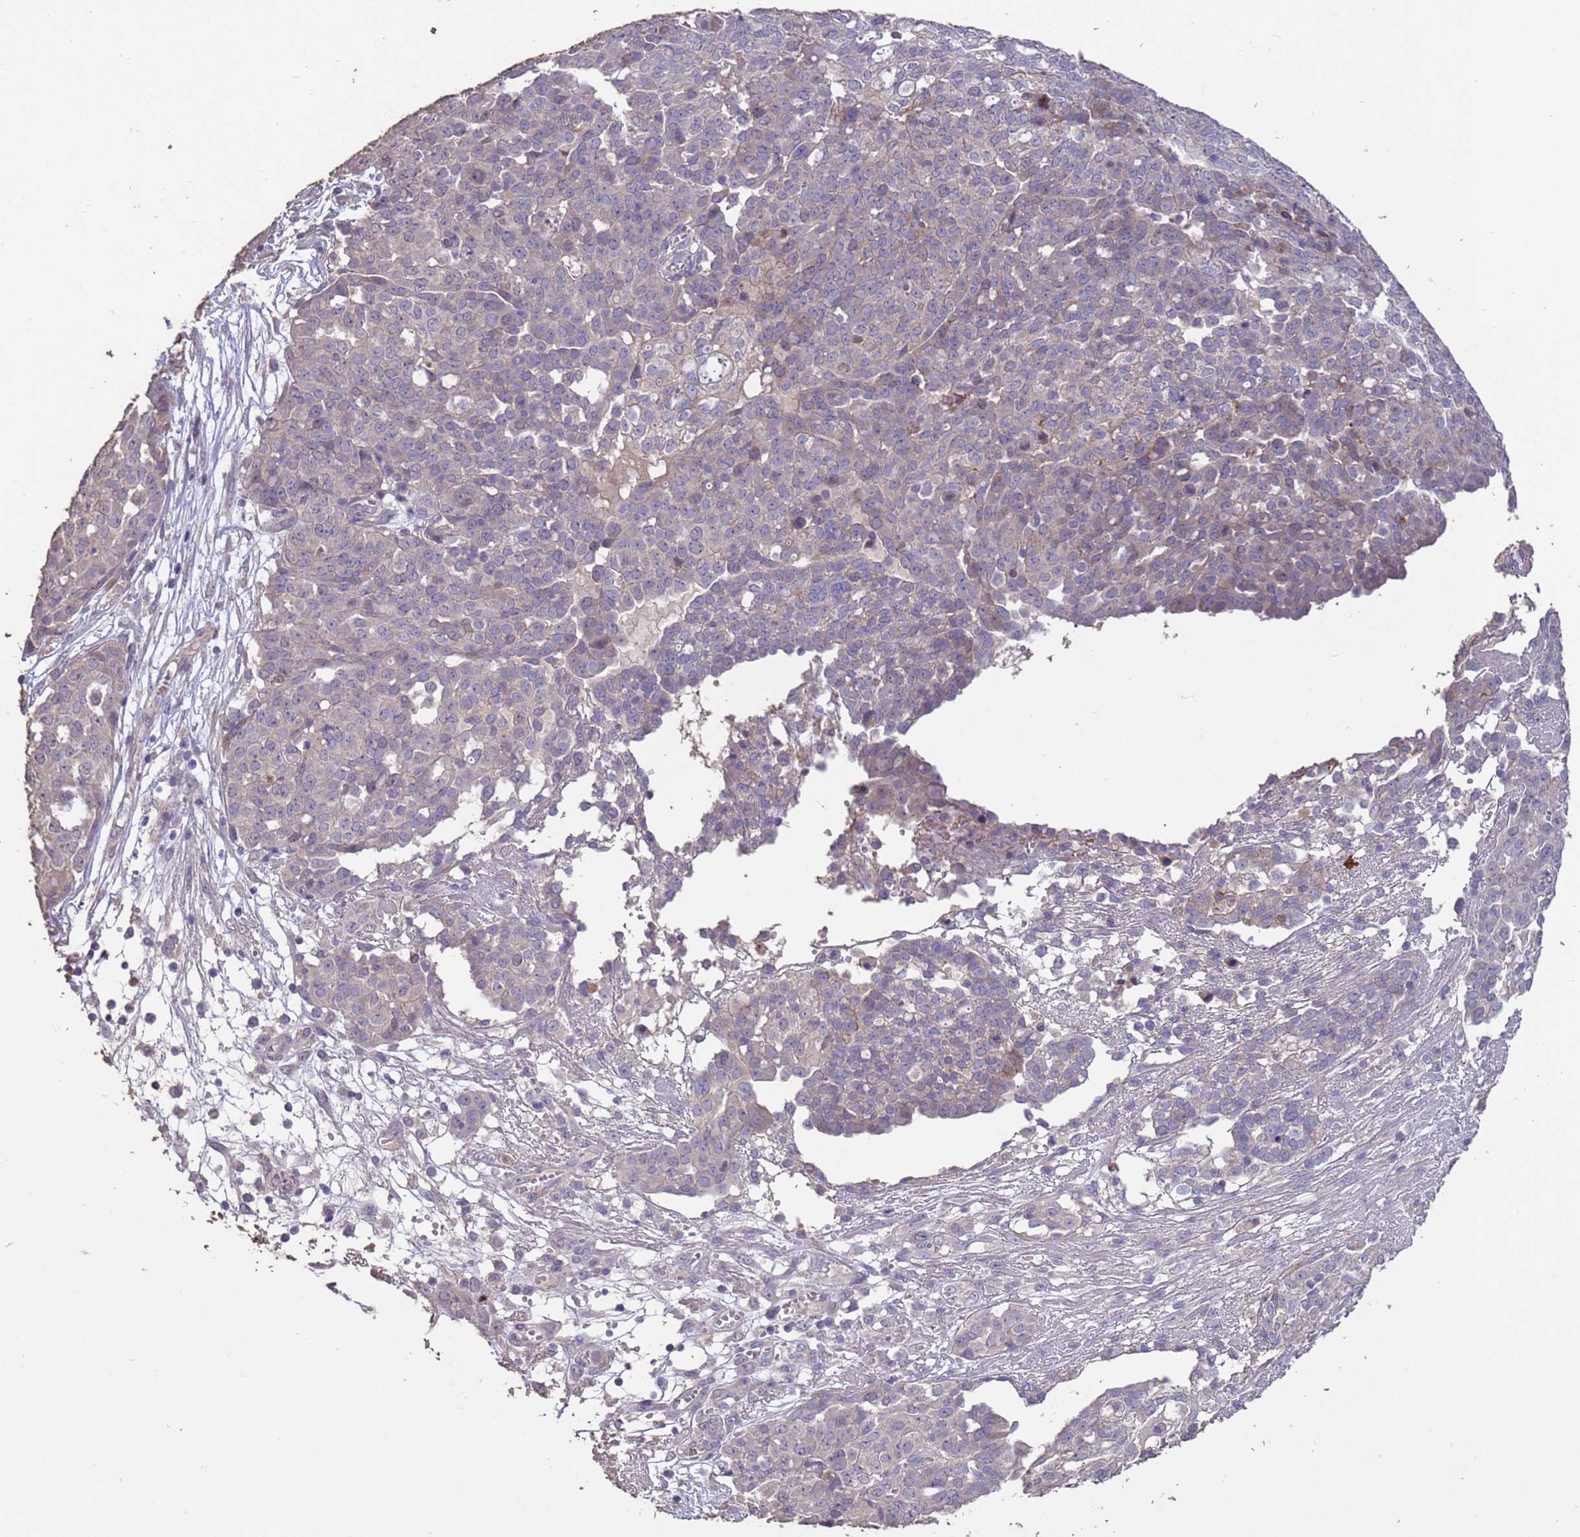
{"staining": {"intensity": "weak", "quantity": "<25%", "location": "cytoplasmic/membranous"}, "tissue": "ovarian cancer", "cell_type": "Tumor cells", "image_type": "cancer", "snomed": [{"axis": "morphology", "description": "Cystadenocarcinoma, serous, NOS"}, {"axis": "topography", "description": "Soft tissue"}, {"axis": "topography", "description": "Ovary"}], "caption": "A high-resolution histopathology image shows immunohistochemistry (IHC) staining of serous cystadenocarcinoma (ovarian), which shows no significant expression in tumor cells. Brightfield microscopy of immunohistochemistry (IHC) stained with DAB (brown) and hematoxylin (blue), captured at high magnification.", "gene": "SLC9B2", "patient": {"sex": "female", "age": 57}}